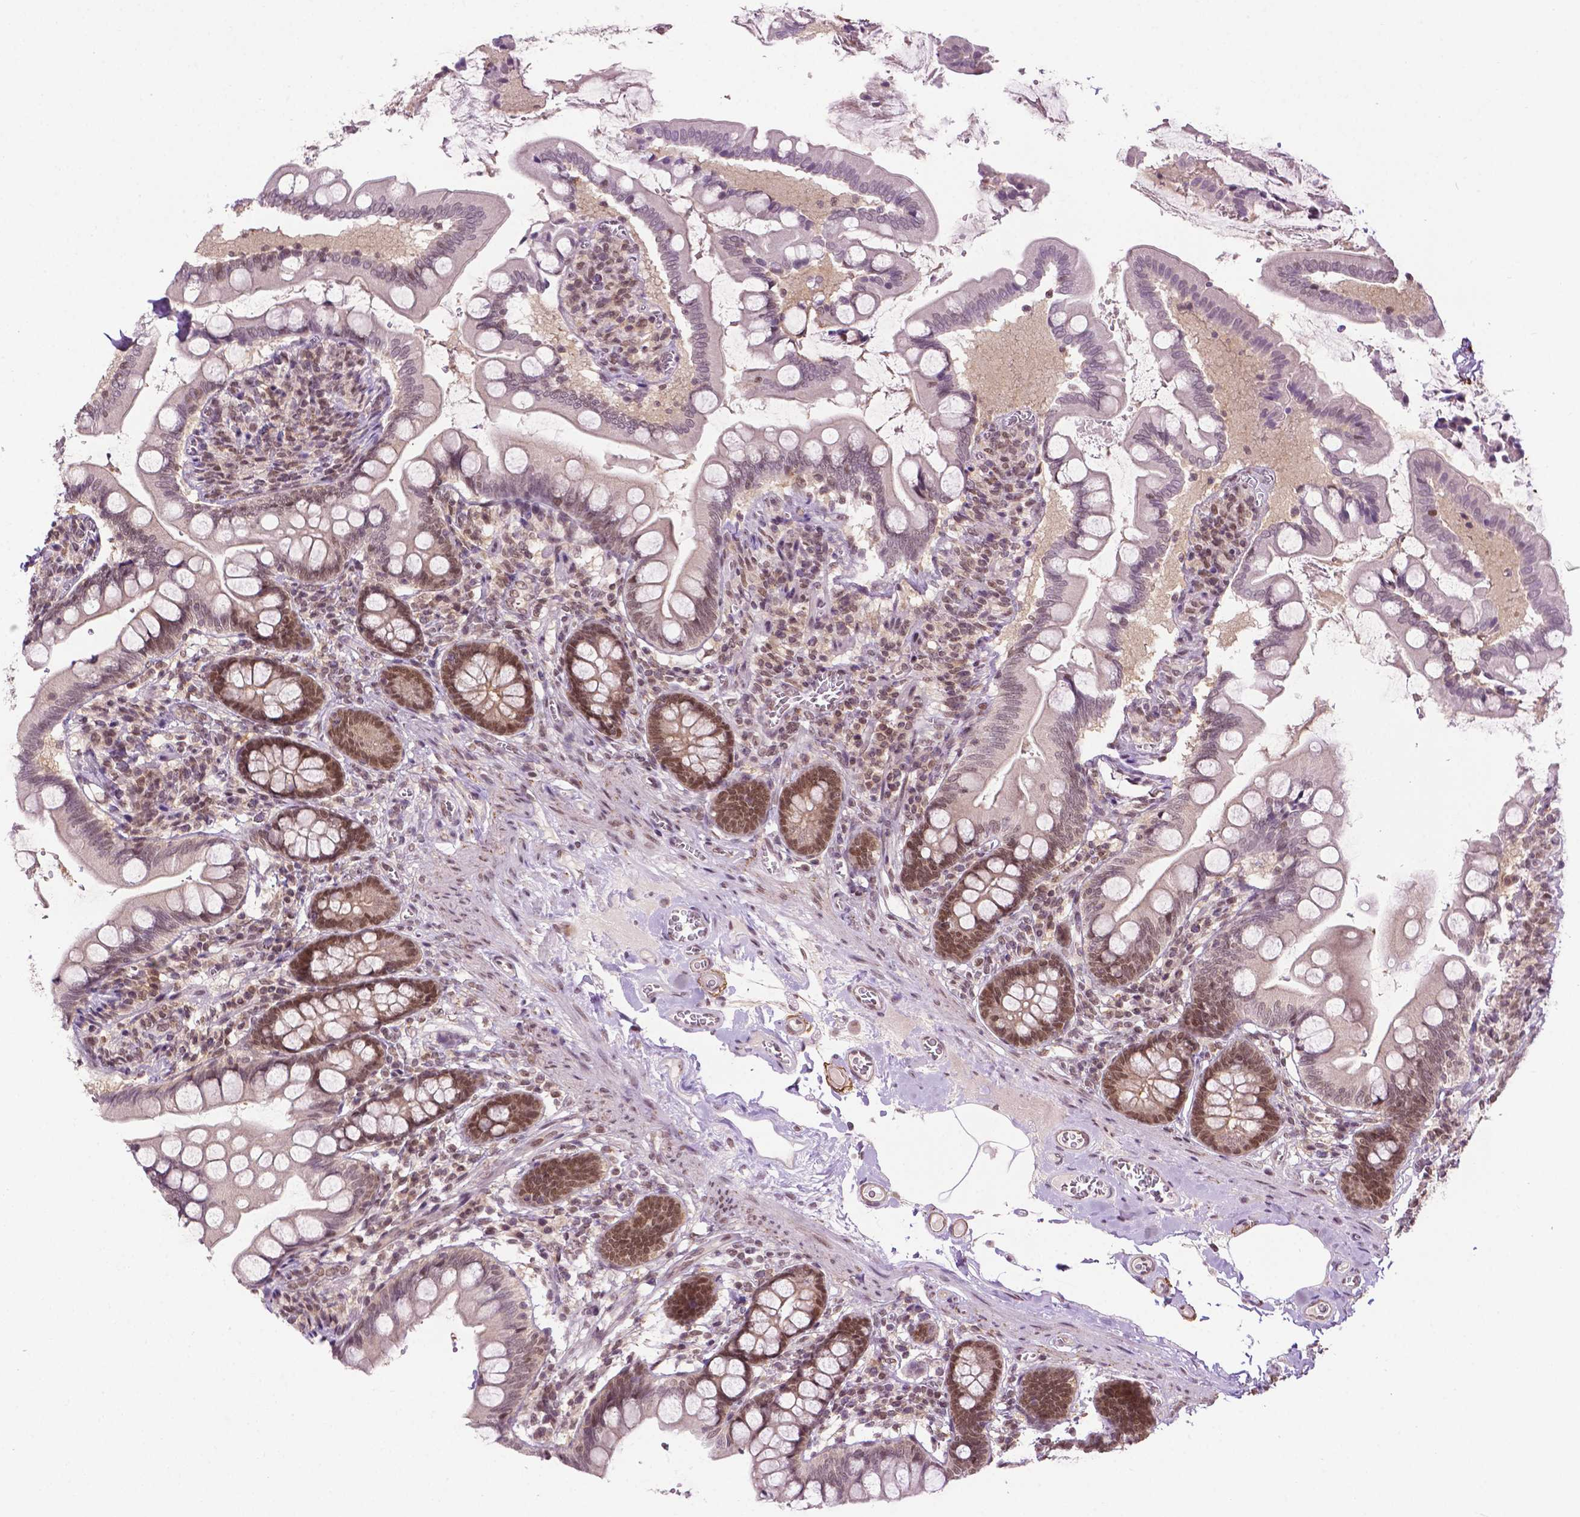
{"staining": {"intensity": "moderate", "quantity": "25%-75%", "location": "nuclear"}, "tissue": "small intestine", "cell_type": "Glandular cells", "image_type": "normal", "snomed": [{"axis": "morphology", "description": "Normal tissue, NOS"}, {"axis": "topography", "description": "Small intestine"}], "caption": "Immunohistochemical staining of unremarkable small intestine displays 25%-75% levels of moderate nuclear protein expression in approximately 25%-75% of glandular cells. (IHC, brightfield microscopy, high magnification).", "gene": "UBQLN4", "patient": {"sex": "female", "age": 56}}